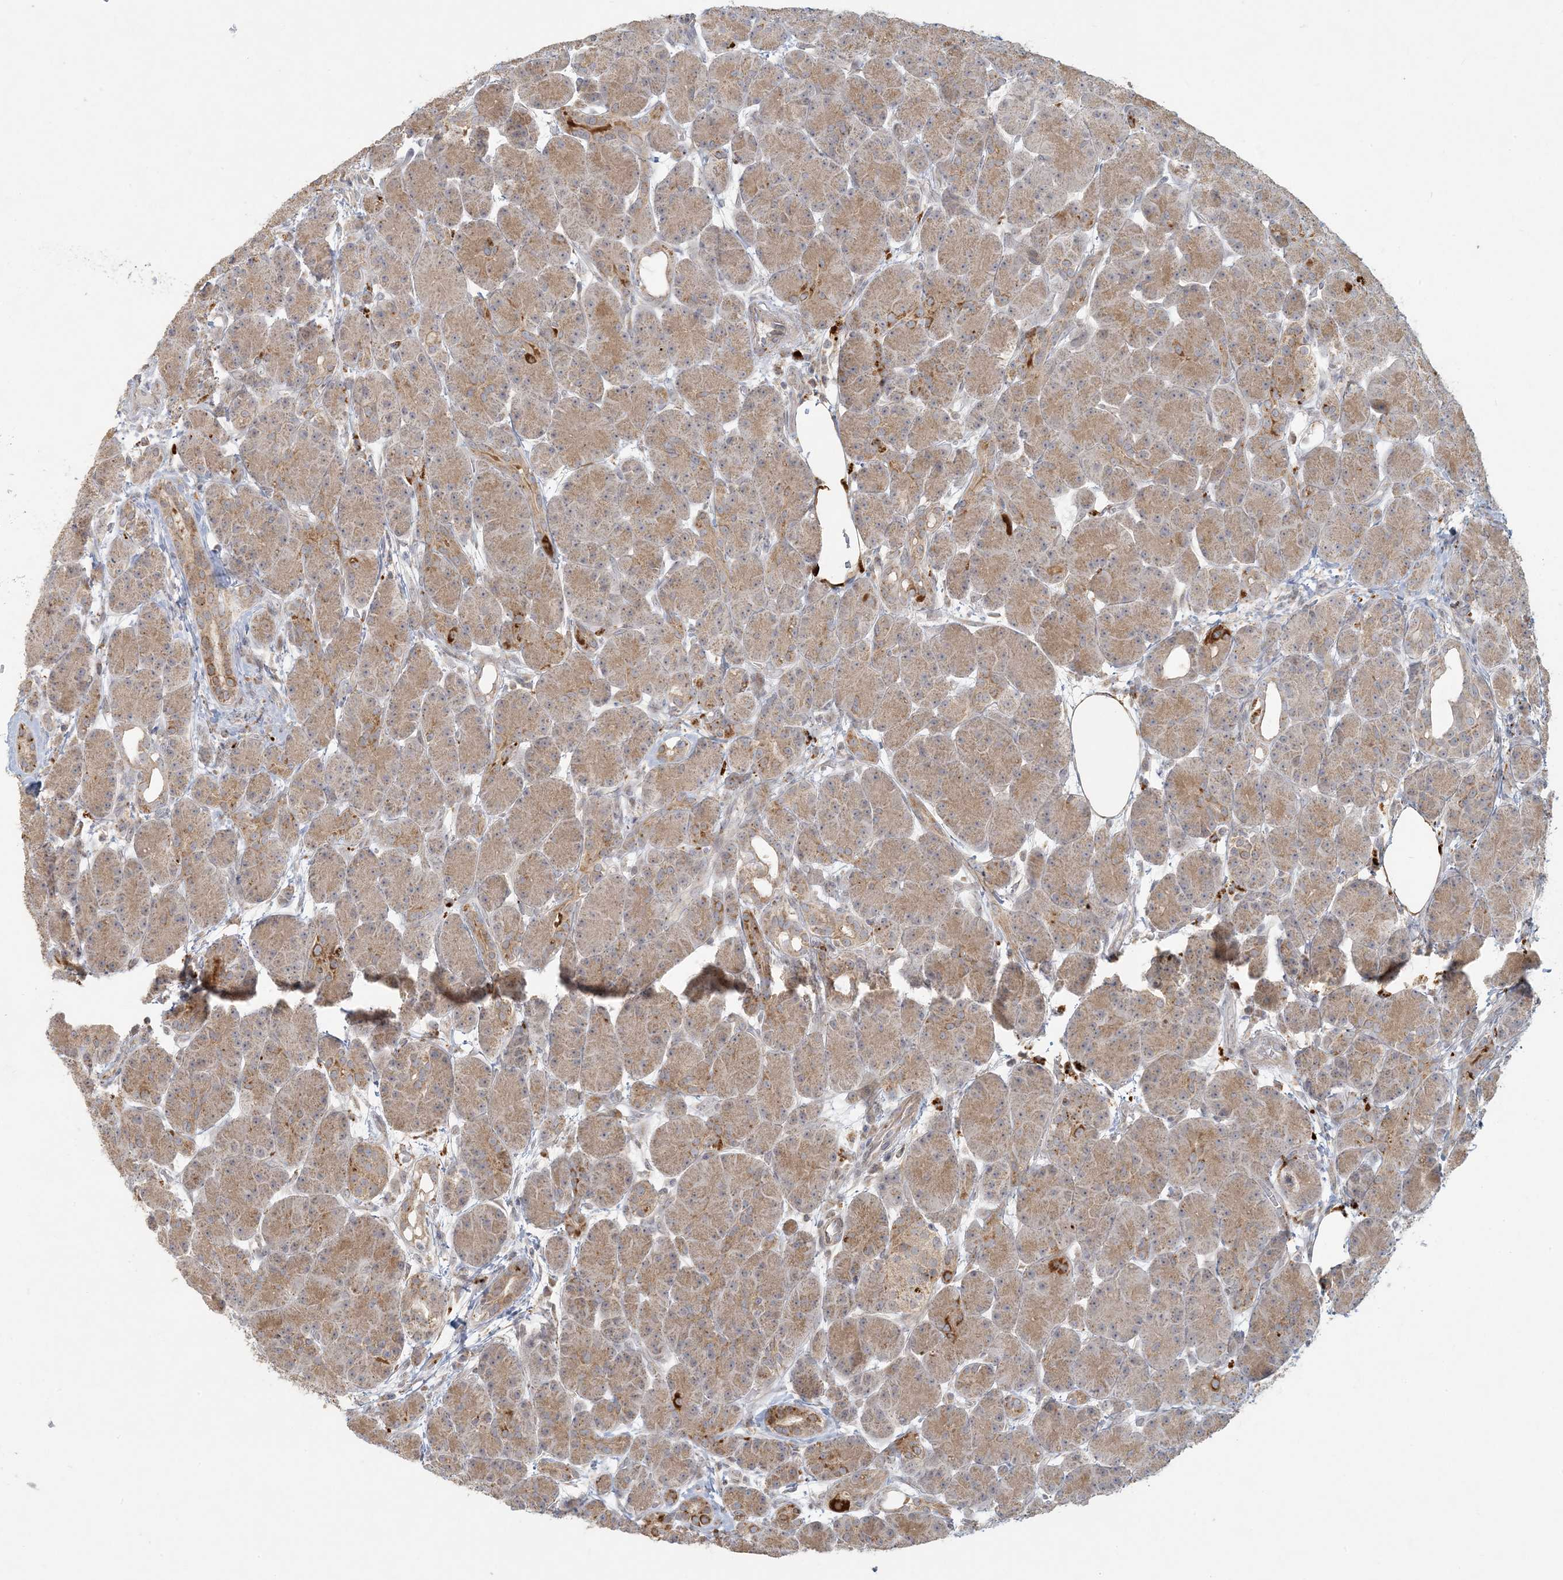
{"staining": {"intensity": "moderate", "quantity": ">75%", "location": "cytoplasmic/membranous"}, "tissue": "pancreas", "cell_type": "Exocrine glandular cells", "image_type": "normal", "snomed": [{"axis": "morphology", "description": "Normal tissue, NOS"}, {"axis": "topography", "description": "Pancreas"}], "caption": "Protein staining shows moderate cytoplasmic/membranous expression in approximately >75% of exocrine glandular cells in benign pancreas.", "gene": "MCAT", "patient": {"sex": "male", "age": 63}}